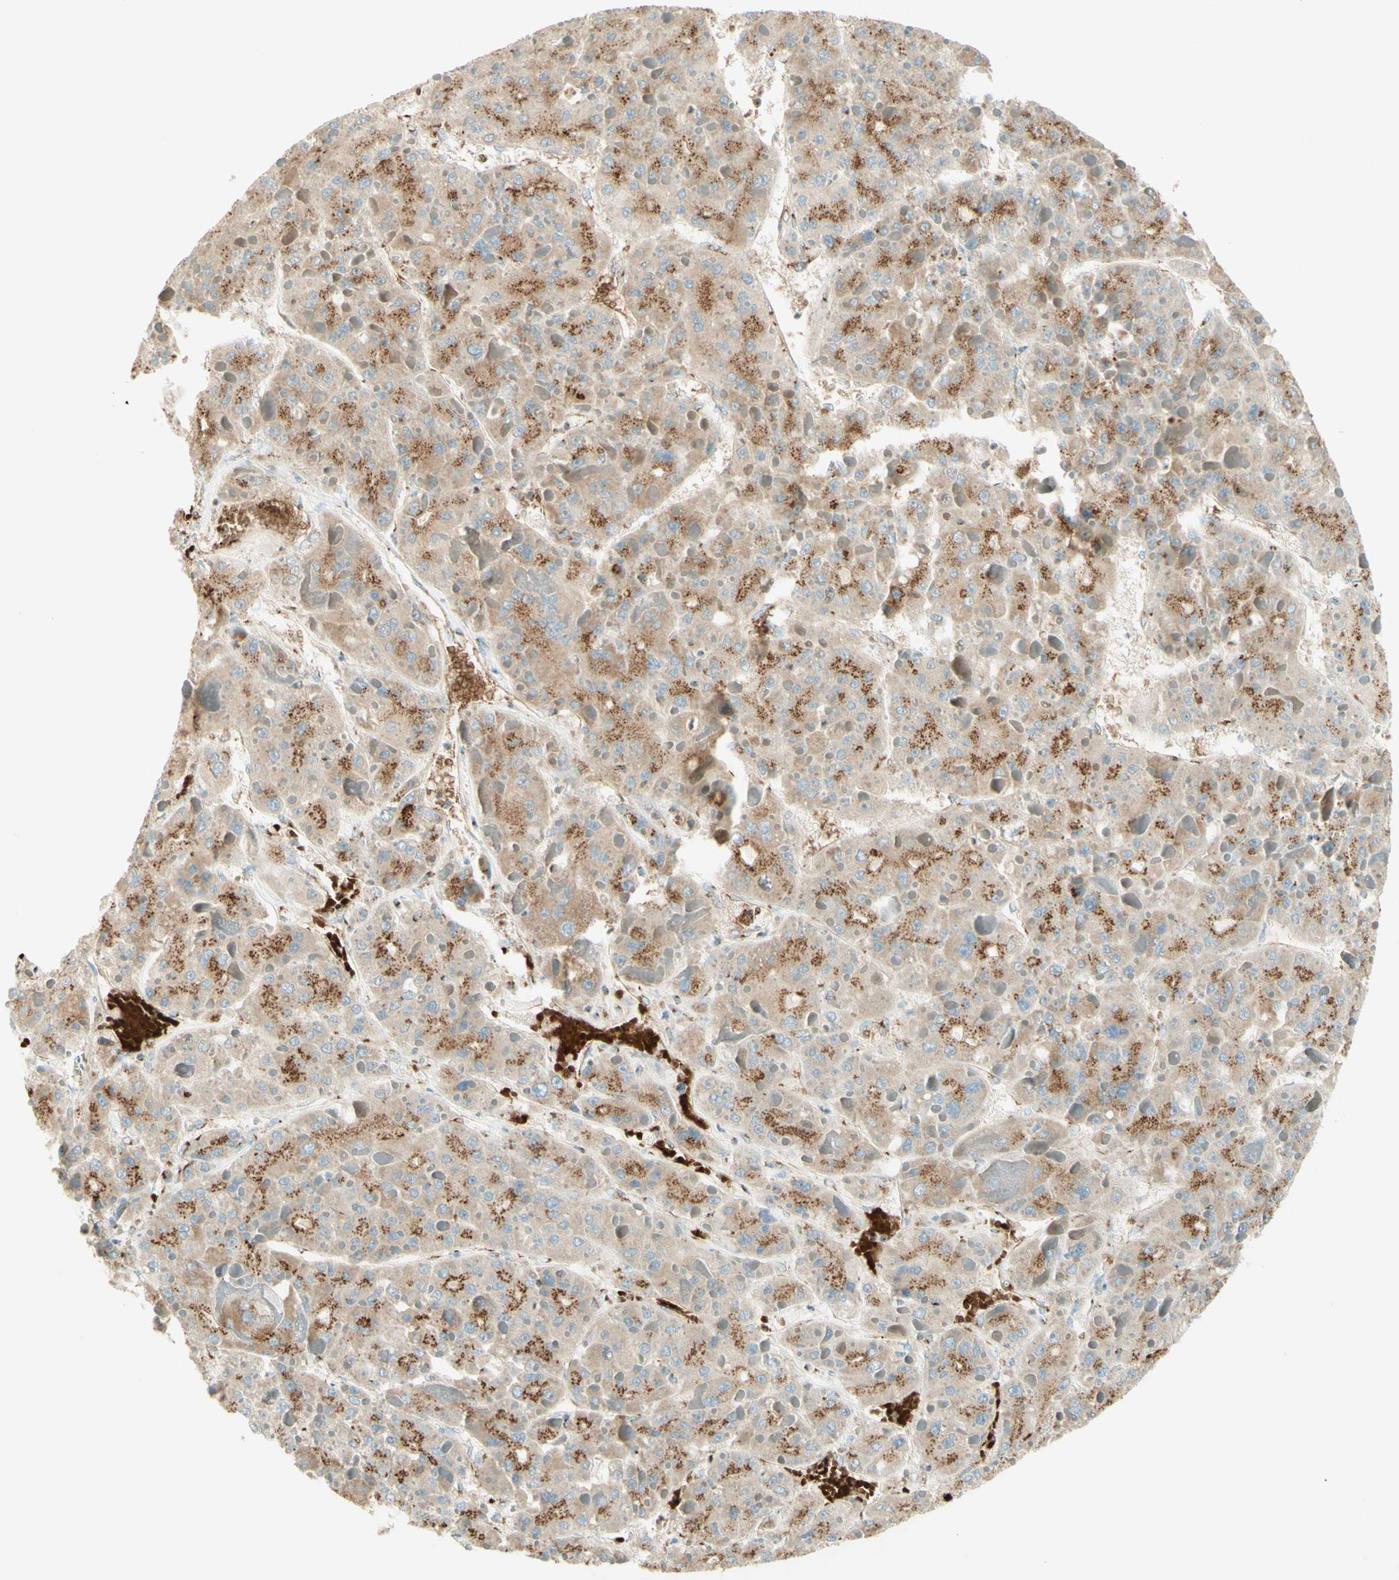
{"staining": {"intensity": "moderate", "quantity": ">75%", "location": "cytoplasmic/membranous"}, "tissue": "liver cancer", "cell_type": "Tumor cells", "image_type": "cancer", "snomed": [{"axis": "morphology", "description": "Carcinoma, Hepatocellular, NOS"}, {"axis": "topography", "description": "Liver"}], "caption": "An immunohistochemistry (IHC) image of tumor tissue is shown. Protein staining in brown labels moderate cytoplasmic/membranous positivity in liver cancer within tumor cells.", "gene": "GOLGB1", "patient": {"sex": "female", "age": 73}}